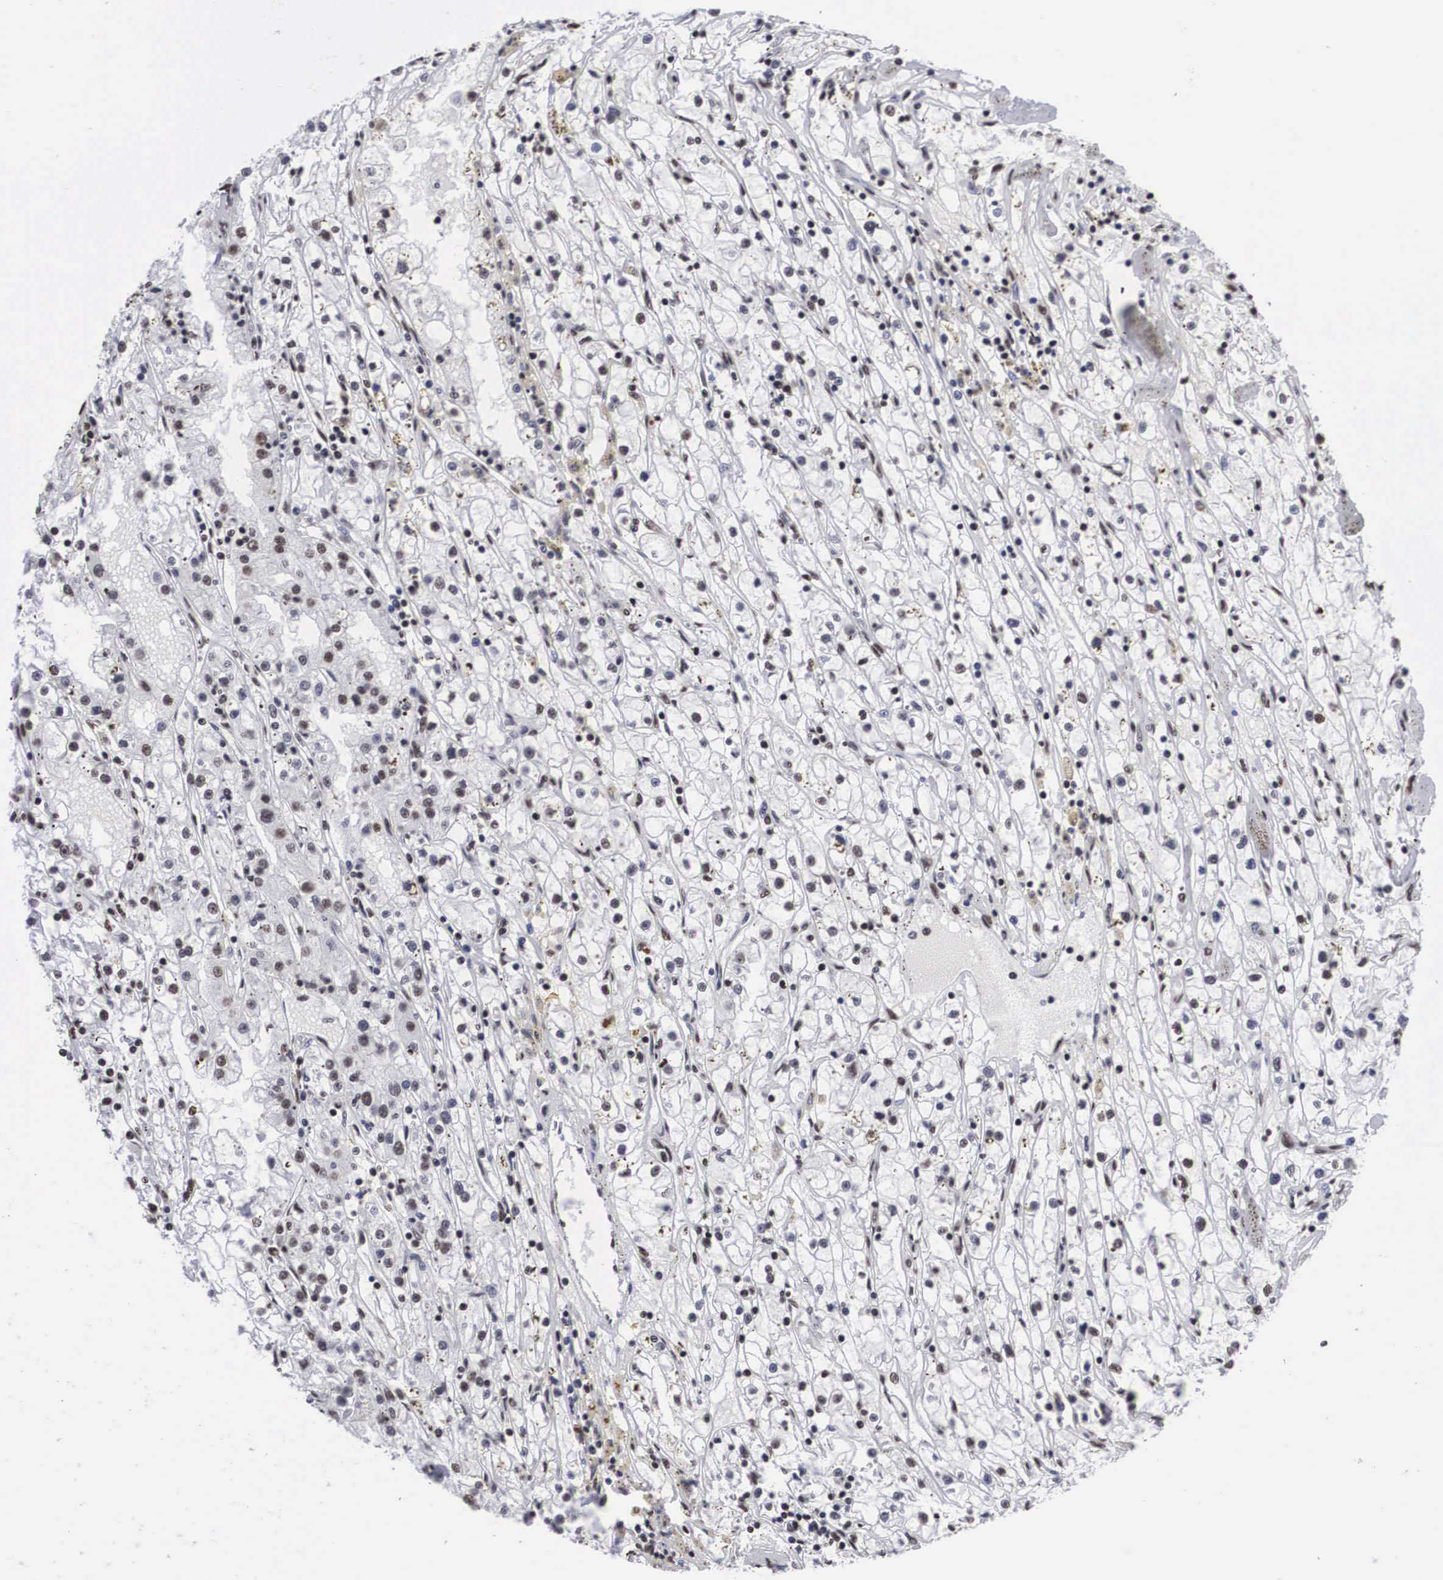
{"staining": {"intensity": "moderate", "quantity": "25%-75%", "location": "nuclear"}, "tissue": "renal cancer", "cell_type": "Tumor cells", "image_type": "cancer", "snomed": [{"axis": "morphology", "description": "Adenocarcinoma, NOS"}, {"axis": "topography", "description": "Kidney"}], "caption": "There is medium levels of moderate nuclear expression in tumor cells of renal cancer (adenocarcinoma), as demonstrated by immunohistochemical staining (brown color).", "gene": "ACIN1", "patient": {"sex": "male", "age": 56}}